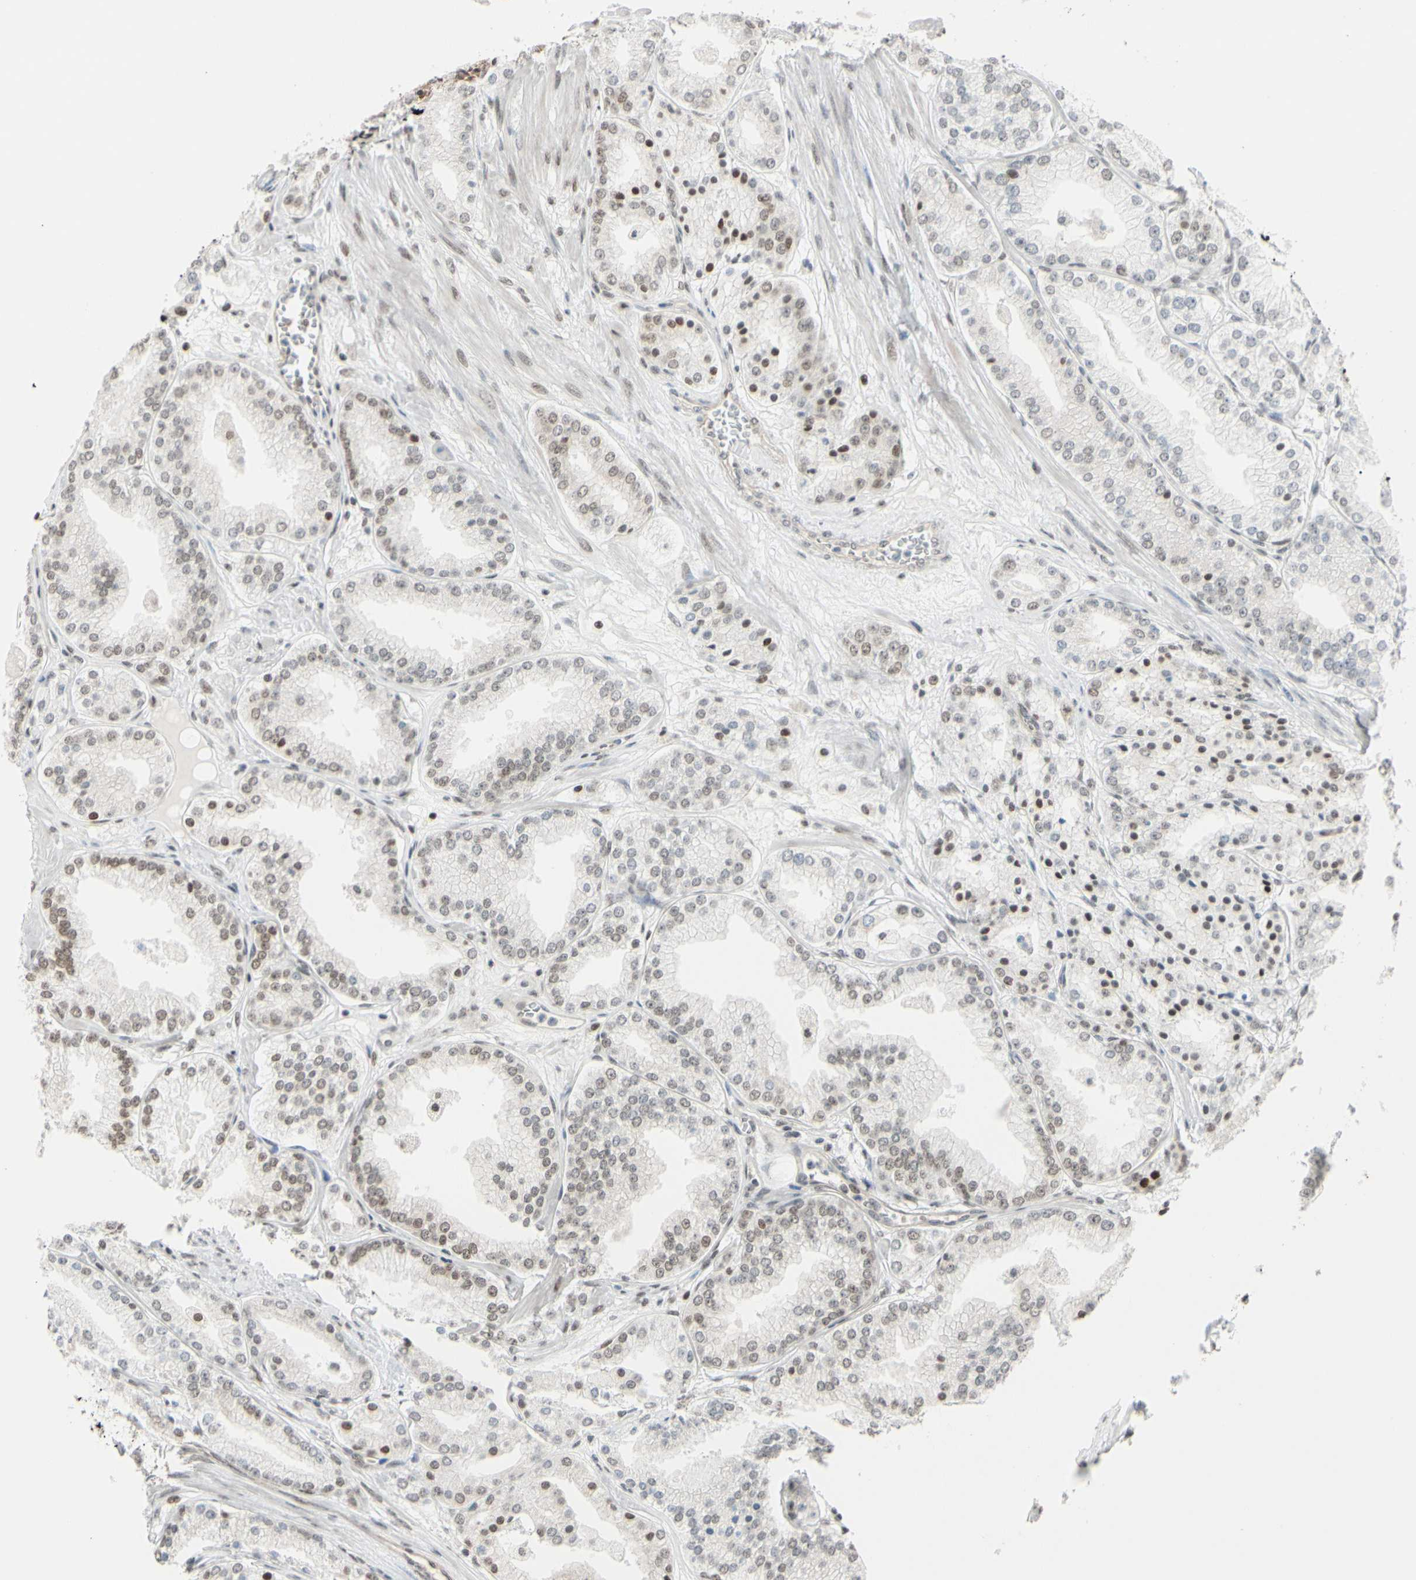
{"staining": {"intensity": "weak", "quantity": "<25%", "location": "nuclear"}, "tissue": "prostate cancer", "cell_type": "Tumor cells", "image_type": "cancer", "snomed": [{"axis": "morphology", "description": "Adenocarcinoma, High grade"}, {"axis": "topography", "description": "Prostate"}], "caption": "This is an IHC micrograph of prostate cancer. There is no positivity in tumor cells.", "gene": "SUFU", "patient": {"sex": "male", "age": 61}}